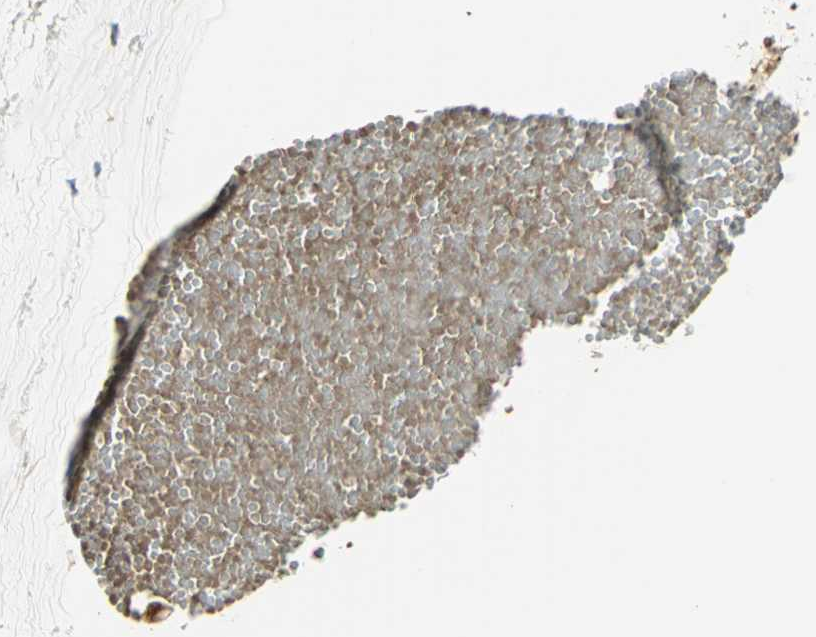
{"staining": {"intensity": "moderate", "quantity": "25%-75%", "location": "cytoplasmic/membranous"}, "tissue": "ovarian cancer", "cell_type": "Tumor cells", "image_type": "cancer", "snomed": [{"axis": "morphology", "description": "Cystadenocarcinoma, mucinous, NOS"}, {"axis": "topography", "description": "Ovary"}], "caption": "Brown immunohistochemical staining in ovarian cancer displays moderate cytoplasmic/membranous expression in about 25%-75% of tumor cells. Nuclei are stained in blue.", "gene": "ARSA", "patient": {"sex": "female", "age": 39}}